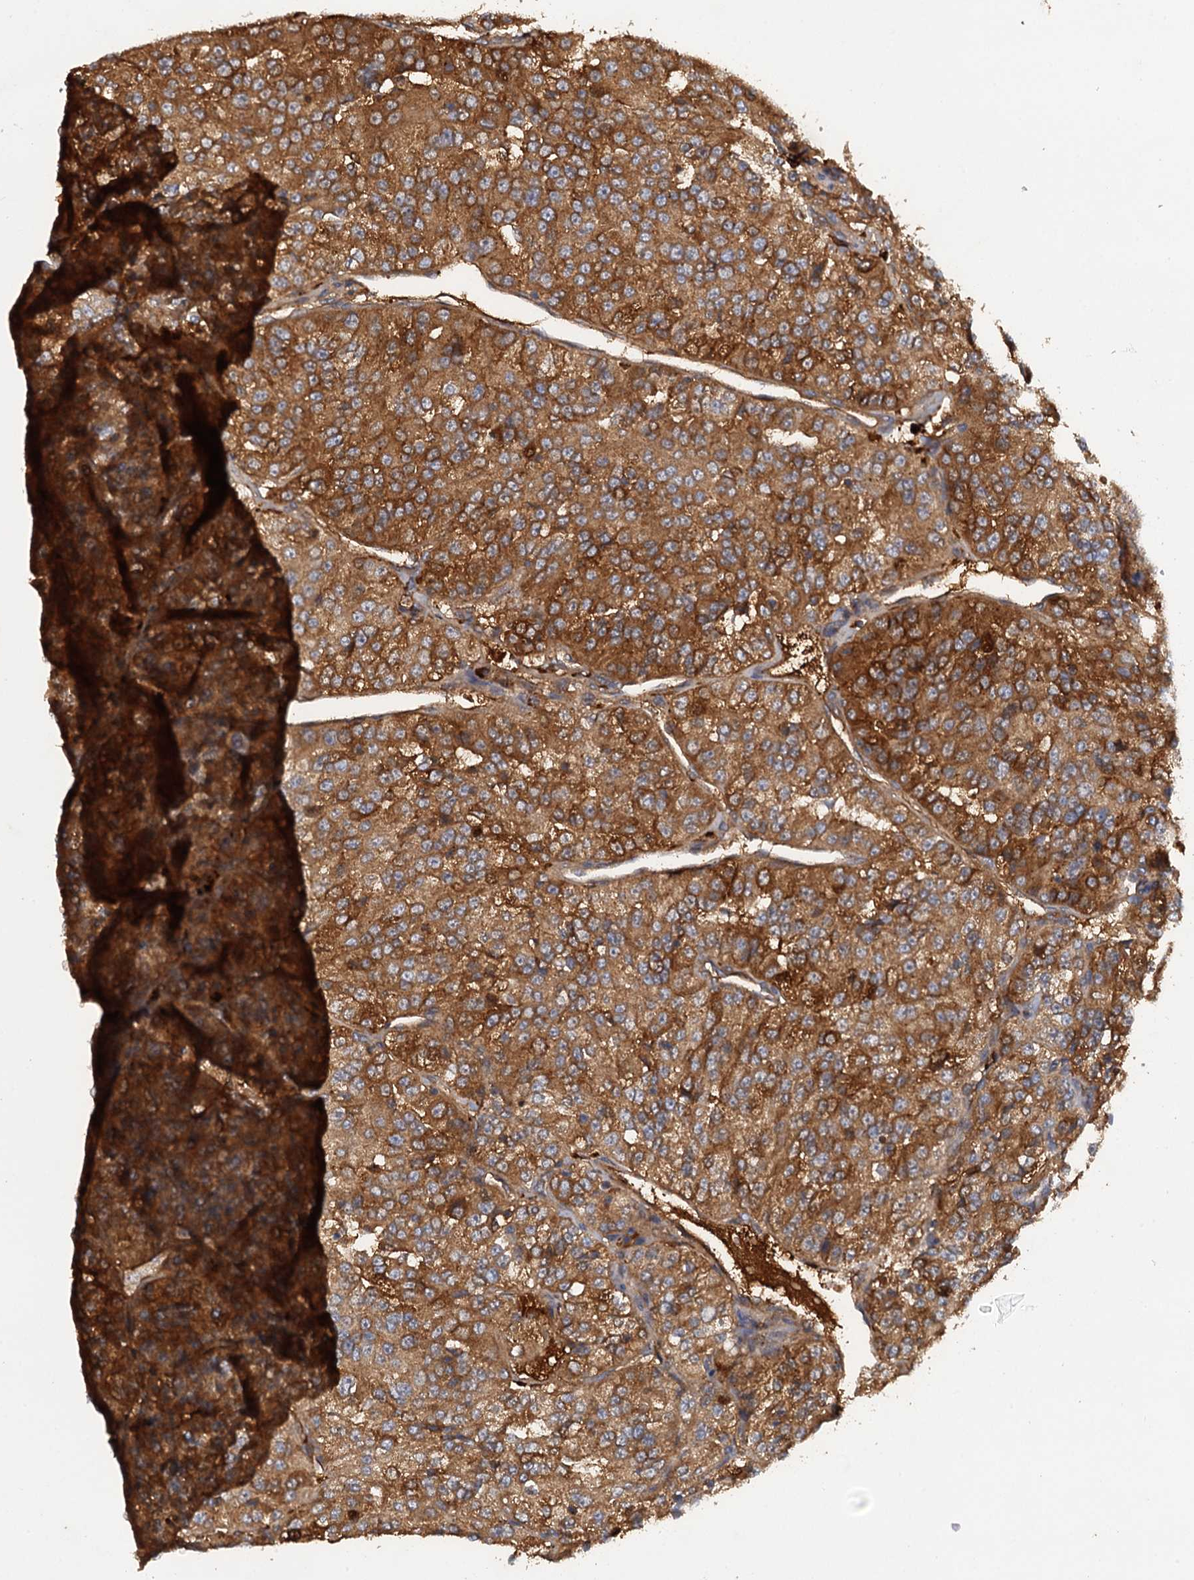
{"staining": {"intensity": "moderate", "quantity": ">75%", "location": "cytoplasmic/membranous"}, "tissue": "renal cancer", "cell_type": "Tumor cells", "image_type": "cancer", "snomed": [{"axis": "morphology", "description": "Adenocarcinoma, NOS"}, {"axis": "topography", "description": "Kidney"}], "caption": "Immunohistochemical staining of human renal cancer (adenocarcinoma) displays moderate cytoplasmic/membranous protein expression in about >75% of tumor cells. (DAB = brown stain, brightfield microscopy at high magnification).", "gene": "HAPLN3", "patient": {"sex": "female", "age": 63}}